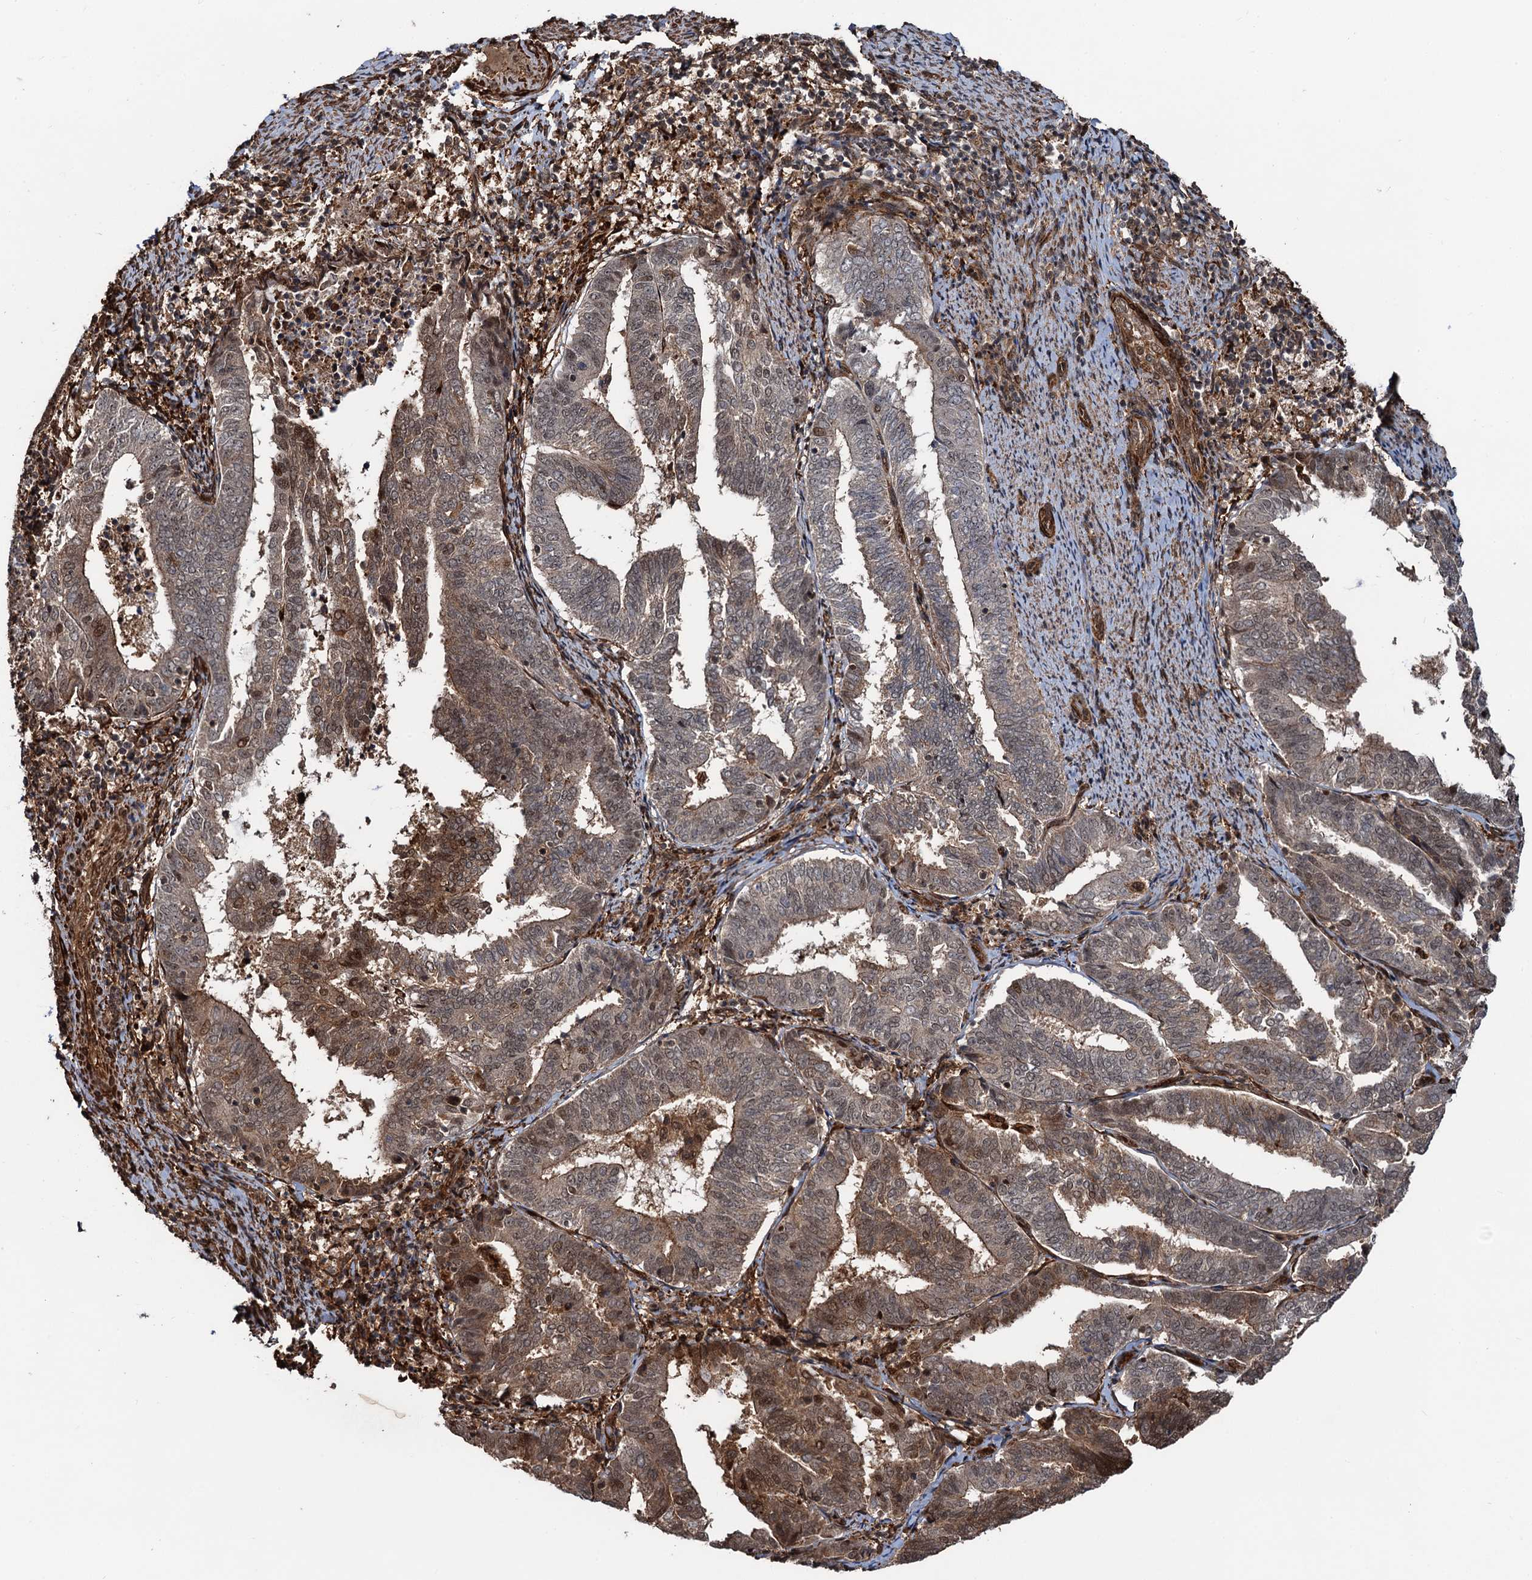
{"staining": {"intensity": "moderate", "quantity": "25%-75%", "location": "cytoplasmic/membranous,nuclear"}, "tissue": "endometrial cancer", "cell_type": "Tumor cells", "image_type": "cancer", "snomed": [{"axis": "morphology", "description": "Adenocarcinoma, NOS"}, {"axis": "topography", "description": "Endometrium"}], "caption": "The micrograph reveals immunohistochemical staining of adenocarcinoma (endometrial). There is moderate cytoplasmic/membranous and nuclear expression is present in about 25%-75% of tumor cells.", "gene": "SNRNP25", "patient": {"sex": "female", "age": 80}}